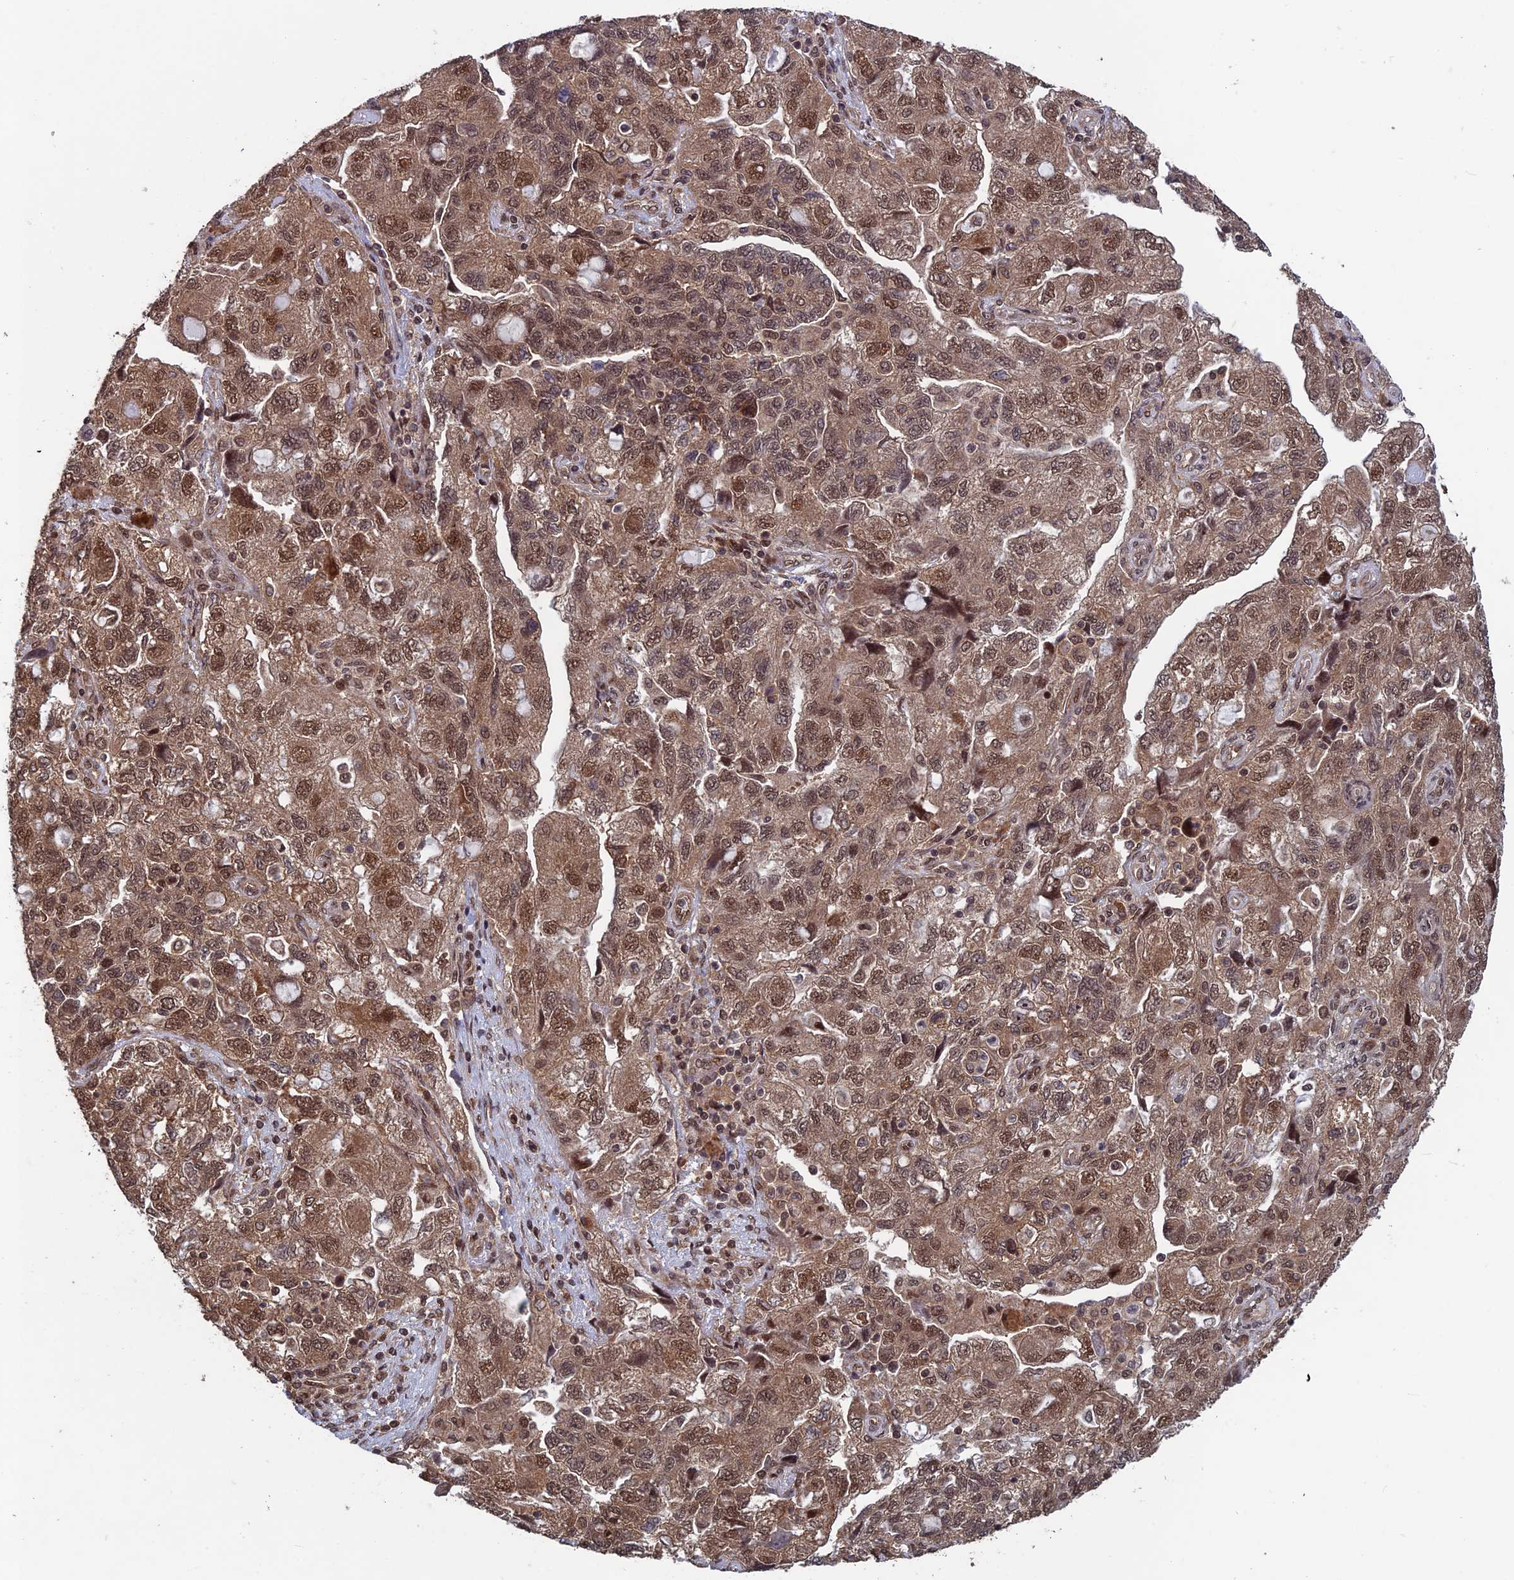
{"staining": {"intensity": "moderate", "quantity": ">75%", "location": "cytoplasmic/membranous,nuclear"}, "tissue": "ovarian cancer", "cell_type": "Tumor cells", "image_type": "cancer", "snomed": [{"axis": "morphology", "description": "Carcinoma, NOS"}, {"axis": "morphology", "description": "Cystadenocarcinoma, serous, NOS"}, {"axis": "topography", "description": "Ovary"}], "caption": "IHC histopathology image of ovarian cancer (carcinoma) stained for a protein (brown), which reveals medium levels of moderate cytoplasmic/membranous and nuclear expression in about >75% of tumor cells.", "gene": "FAM53C", "patient": {"sex": "female", "age": 69}}